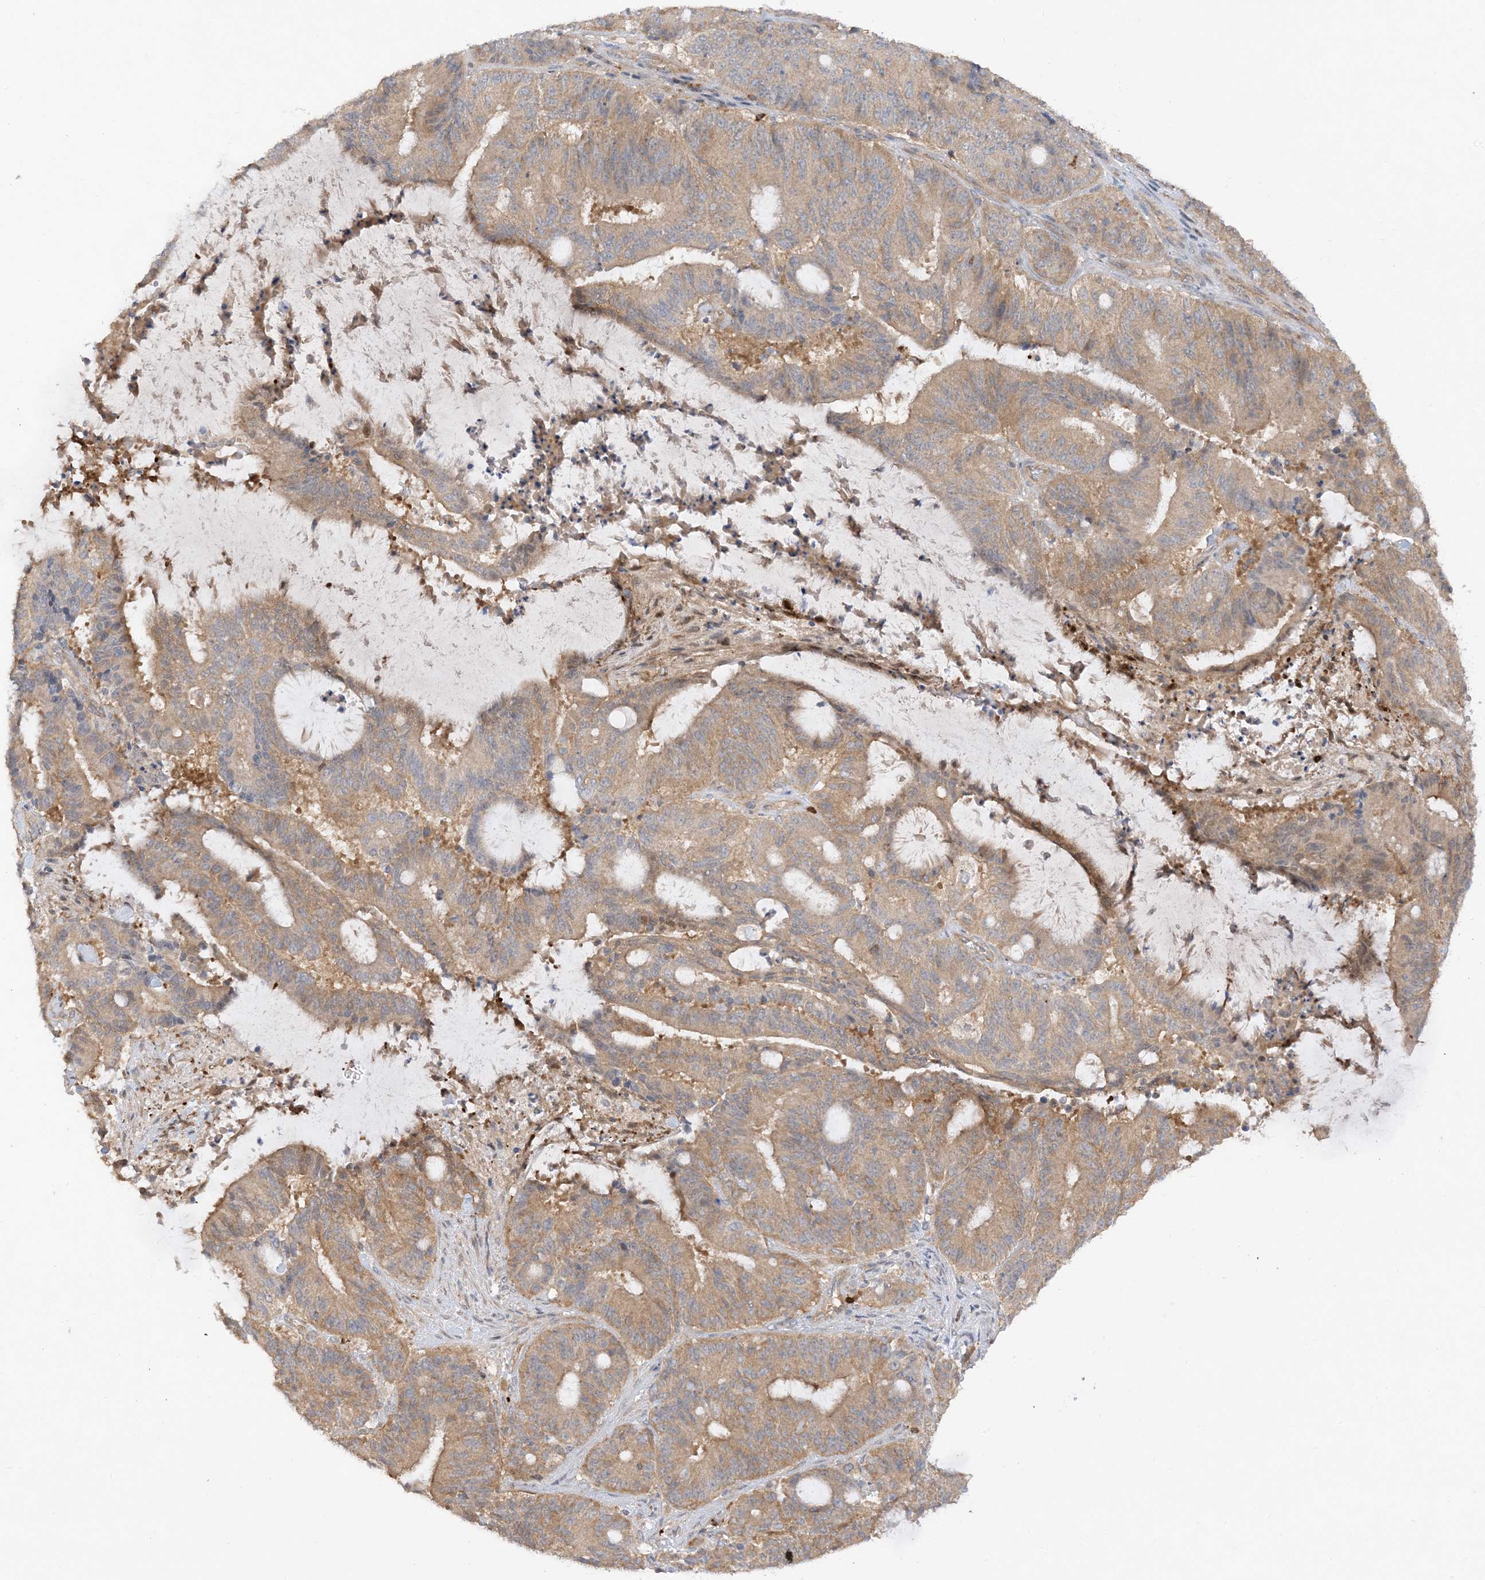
{"staining": {"intensity": "moderate", "quantity": "25%-75%", "location": "cytoplasmic/membranous"}, "tissue": "liver cancer", "cell_type": "Tumor cells", "image_type": "cancer", "snomed": [{"axis": "morphology", "description": "Normal tissue, NOS"}, {"axis": "morphology", "description": "Cholangiocarcinoma"}, {"axis": "topography", "description": "Liver"}, {"axis": "topography", "description": "Peripheral nerve tissue"}], "caption": "An IHC histopathology image of neoplastic tissue is shown. Protein staining in brown shows moderate cytoplasmic/membranous positivity in liver cancer within tumor cells.", "gene": "PHACTR2", "patient": {"sex": "female", "age": 73}}